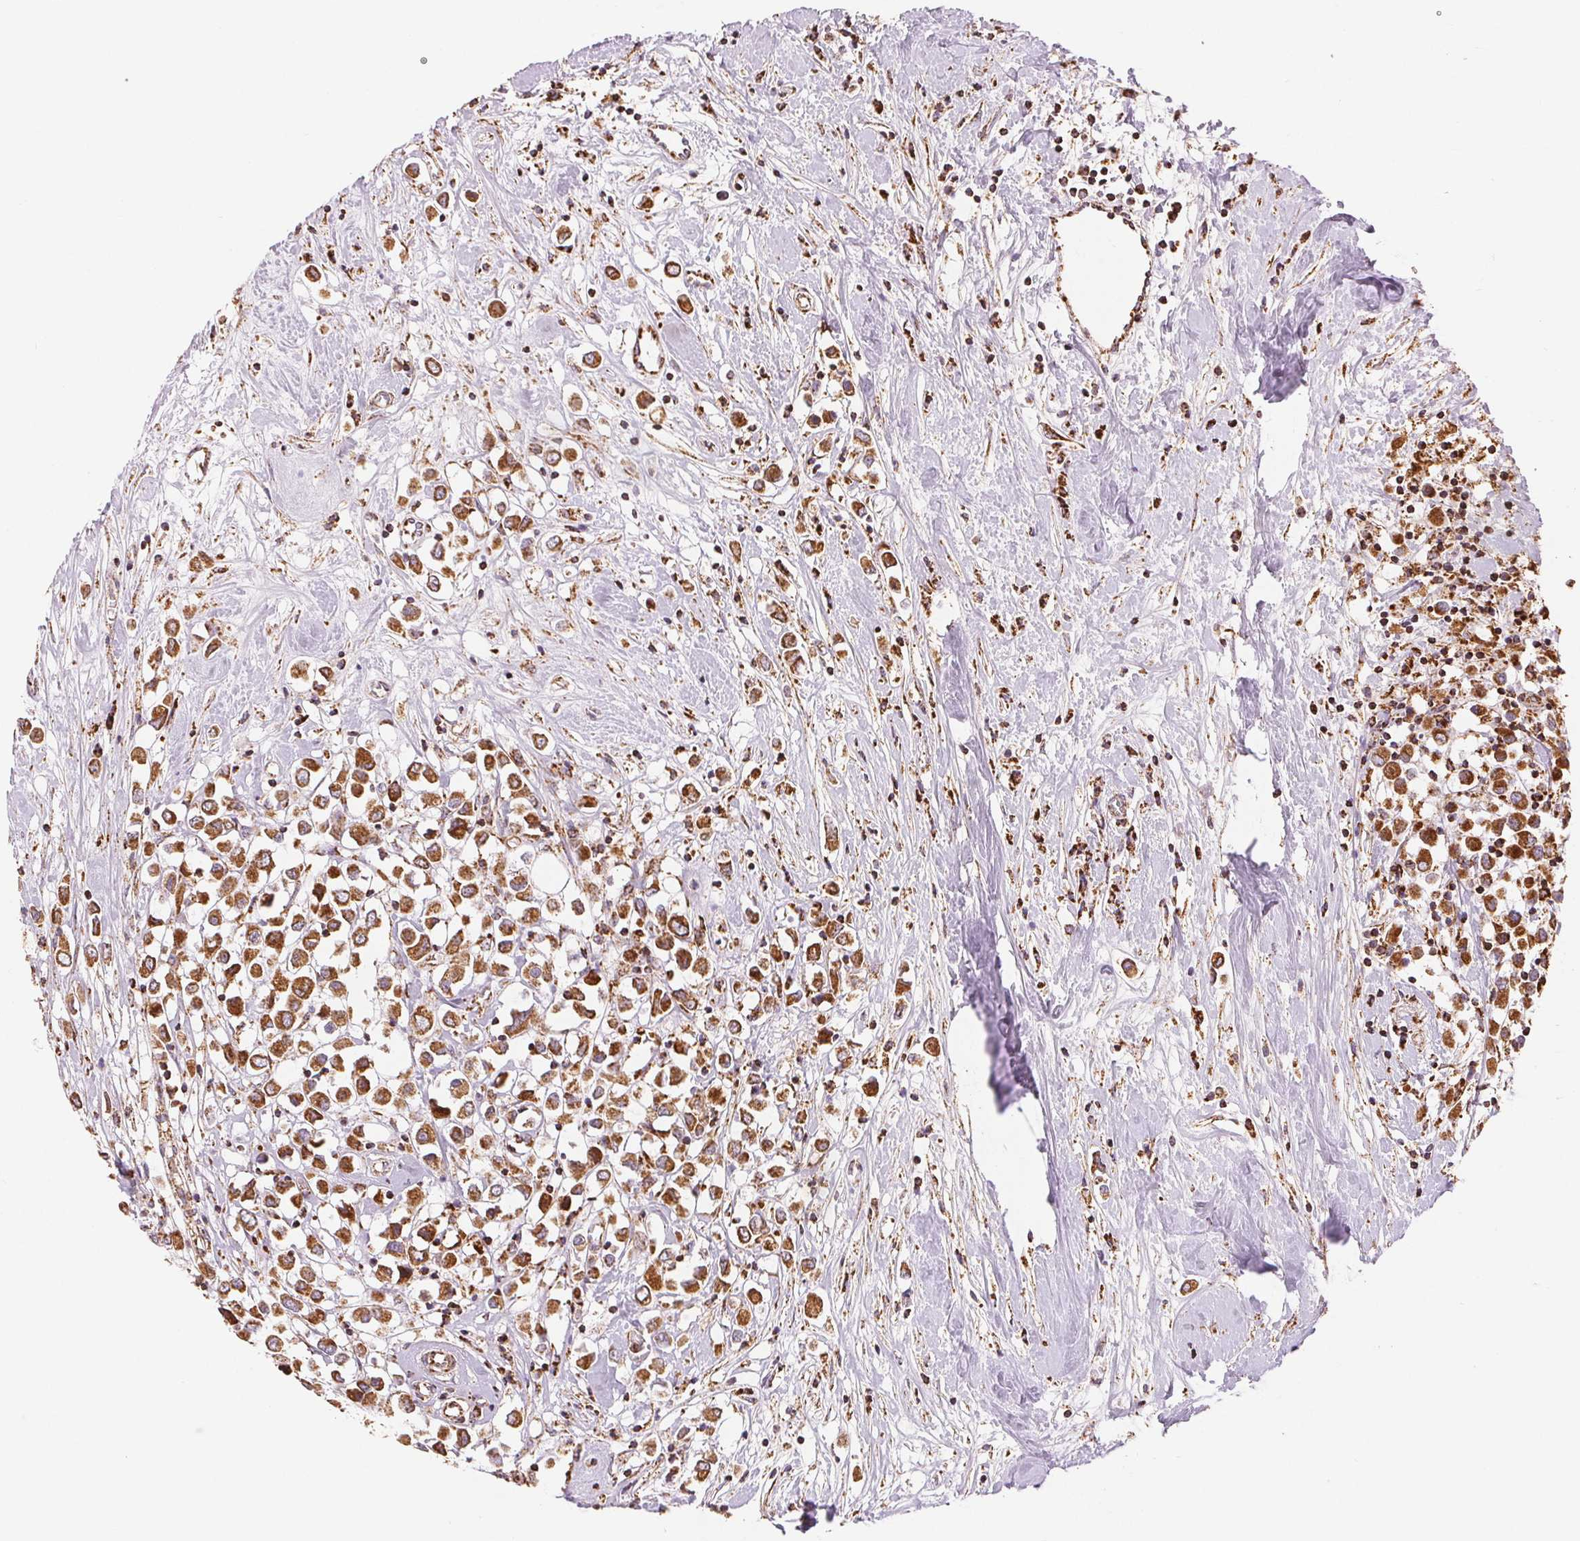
{"staining": {"intensity": "moderate", "quantity": ">75%", "location": "cytoplasmic/membranous"}, "tissue": "breast cancer", "cell_type": "Tumor cells", "image_type": "cancer", "snomed": [{"axis": "morphology", "description": "Duct carcinoma"}, {"axis": "topography", "description": "Breast"}], "caption": "Breast cancer (intraductal carcinoma) stained with a brown dye reveals moderate cytoplasmic/membranous positive staining in approximately >75% of tumor cells.", "gene": "SDHB", "patient": {"sex": "female", "age": 61}}